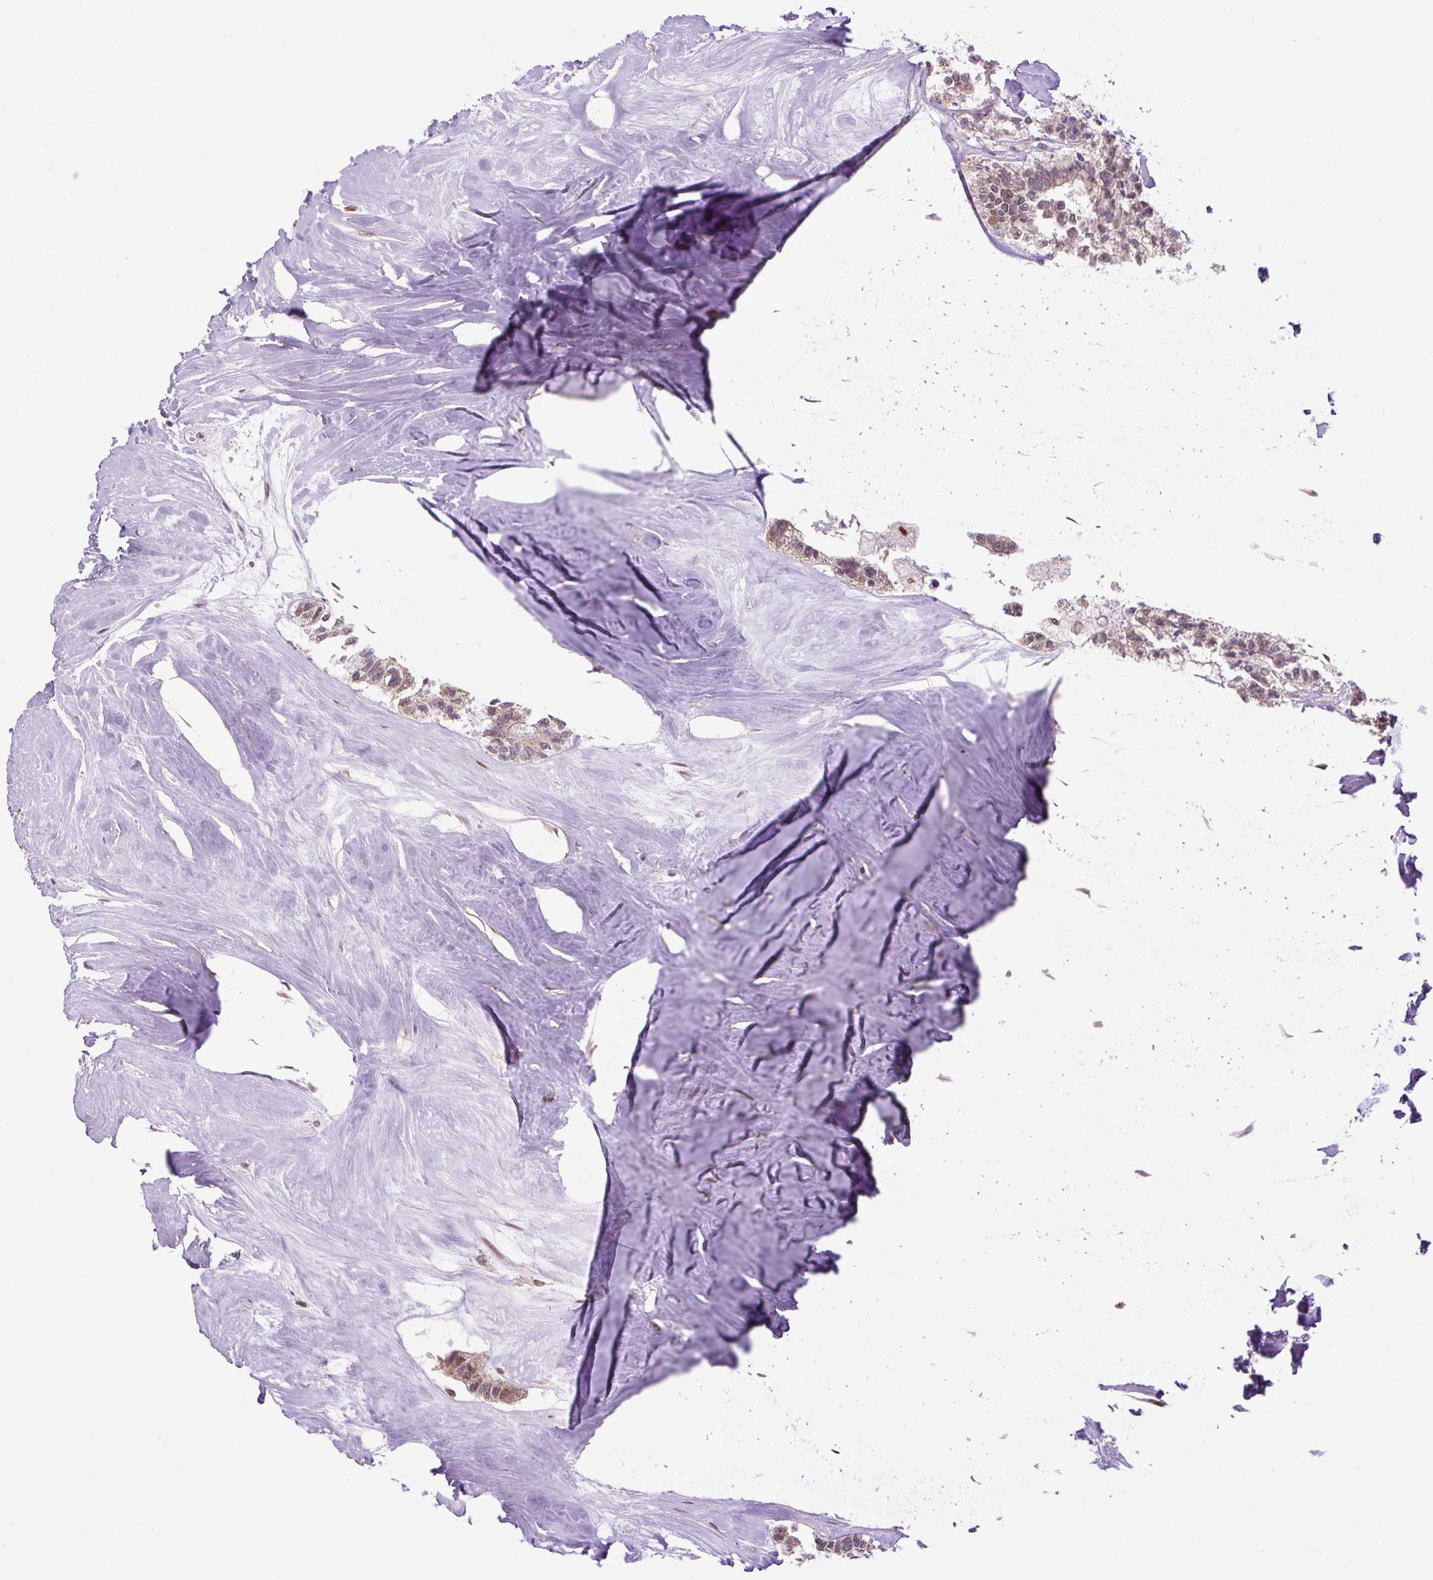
{"staining": {"intensity": "moderate", "quantity": ">75%", "location": "nuclear"}, "tissue": "colorectal cancer", "cell_type": "Tumor cells", "image_type": "cancer", "snomed": [{"axis": "morphology", "description": "Adenocarcinoma, NOS"}, {"axis": "topography", "description": "Colon"}, {"axis": "topography", "description": "Rectum"}], "caption": "Immunohistochemical staining of colorectal adenocarcinoma demonstrates medium levels of moderate nuclear positivity in about >75% of tumor cells.", "gene": "KPNA1", "patient": {"sex": "male", "age": 57}}